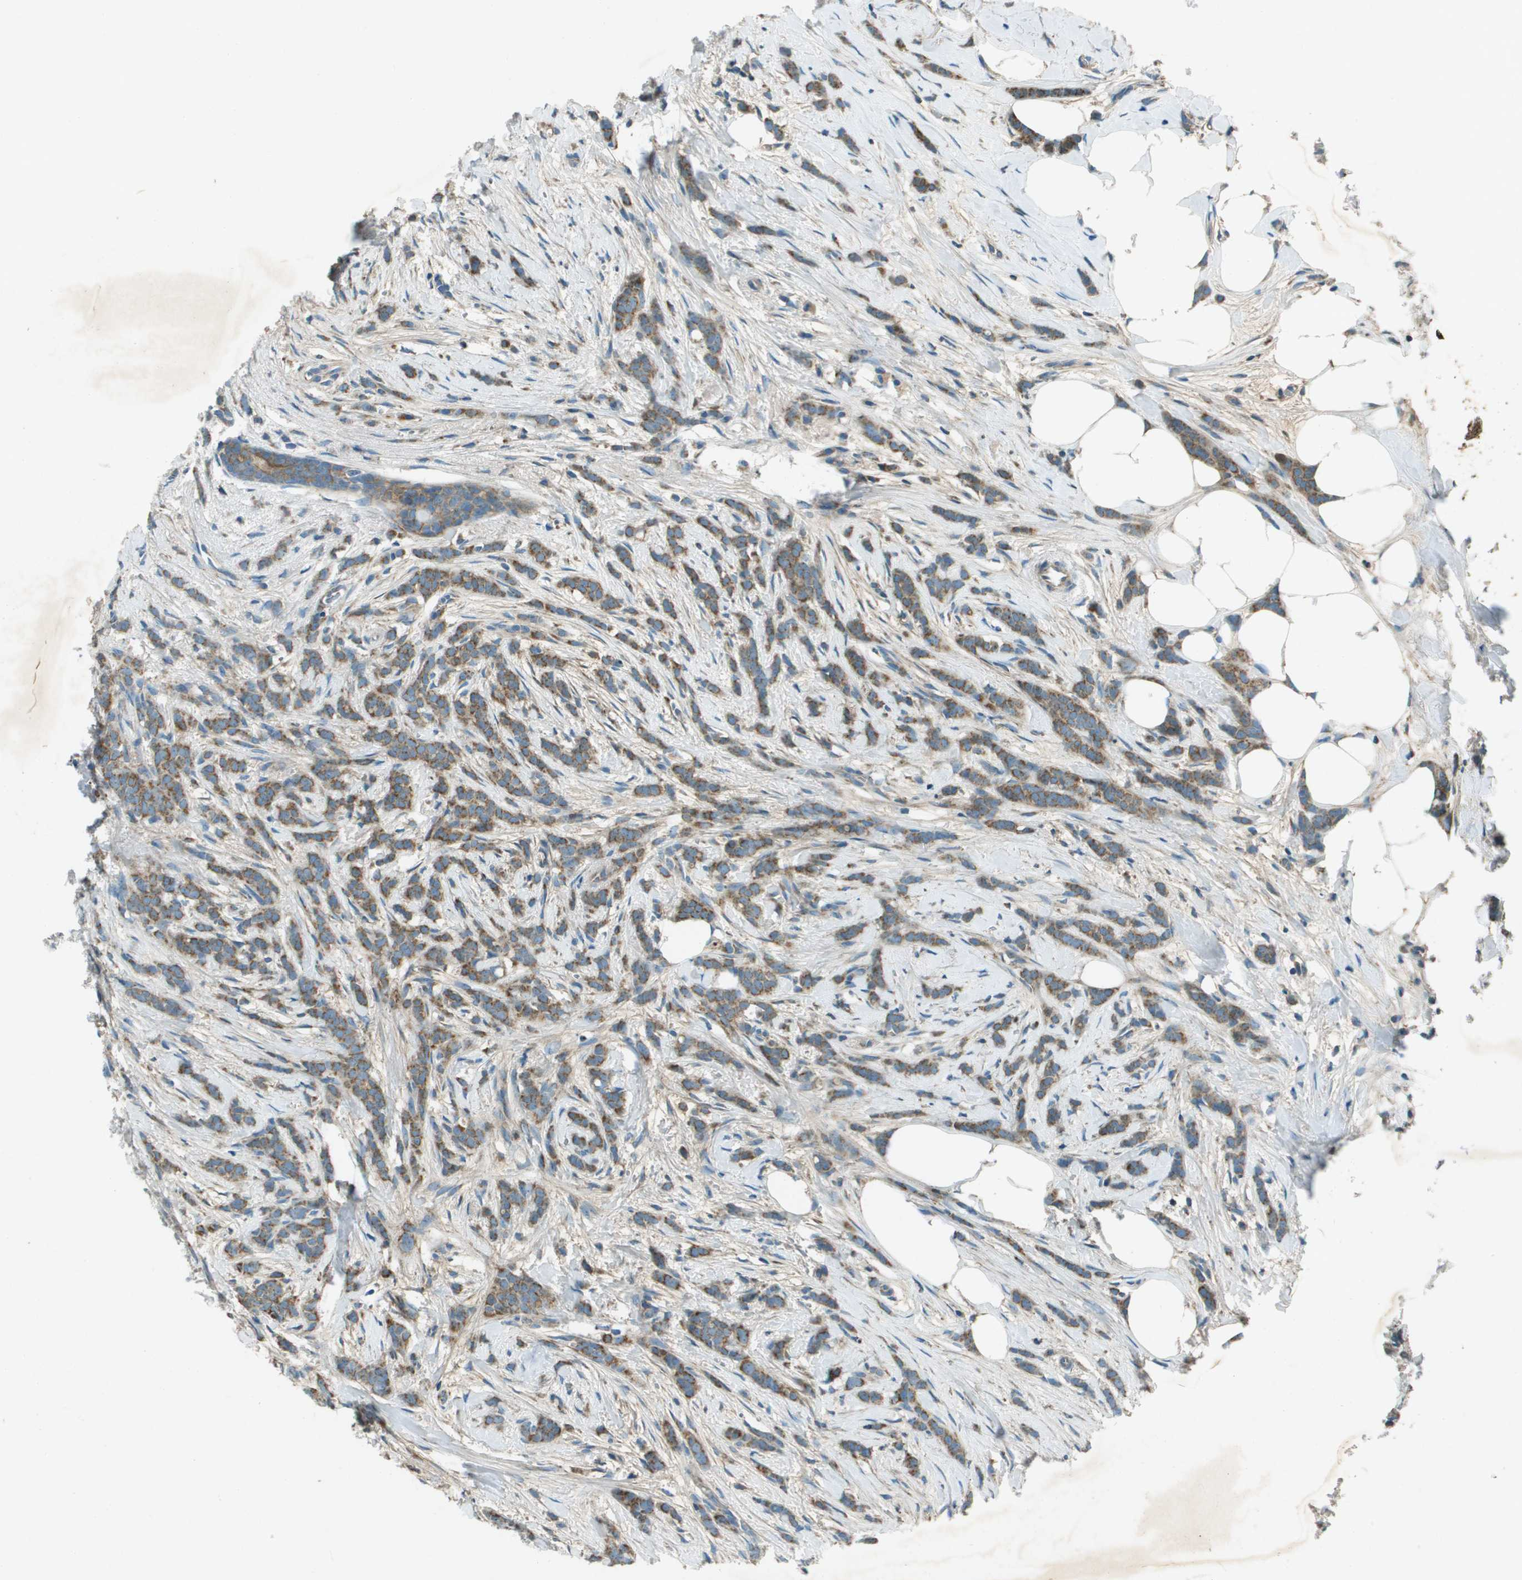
{"staining": {"intensity": "moderate", "quantity": ">75%", "location": "cytoplasmic/membranous"}, "tissue": "breast cancer", "cell_type": "Tumor cells", "image_type": "cancer", "snomed": [{"axis": "morphology", "description": "Lobular carcinoma, in situ"}, {"axis": "morphology", "description": "Lobular carcinoma"}, {"axis": "topography", "description": "Breast"}], "caption": "IHC photomicrograph of human lobular carcinoma in situ (breast) stained for a protein (brown), which demonstrates medium levels of moderate cytoplasmic/membranous positivity in approximately >75% of tumor cells.", "gene": "MIGA1", "patient": {"sex": "female", "age": 41}}